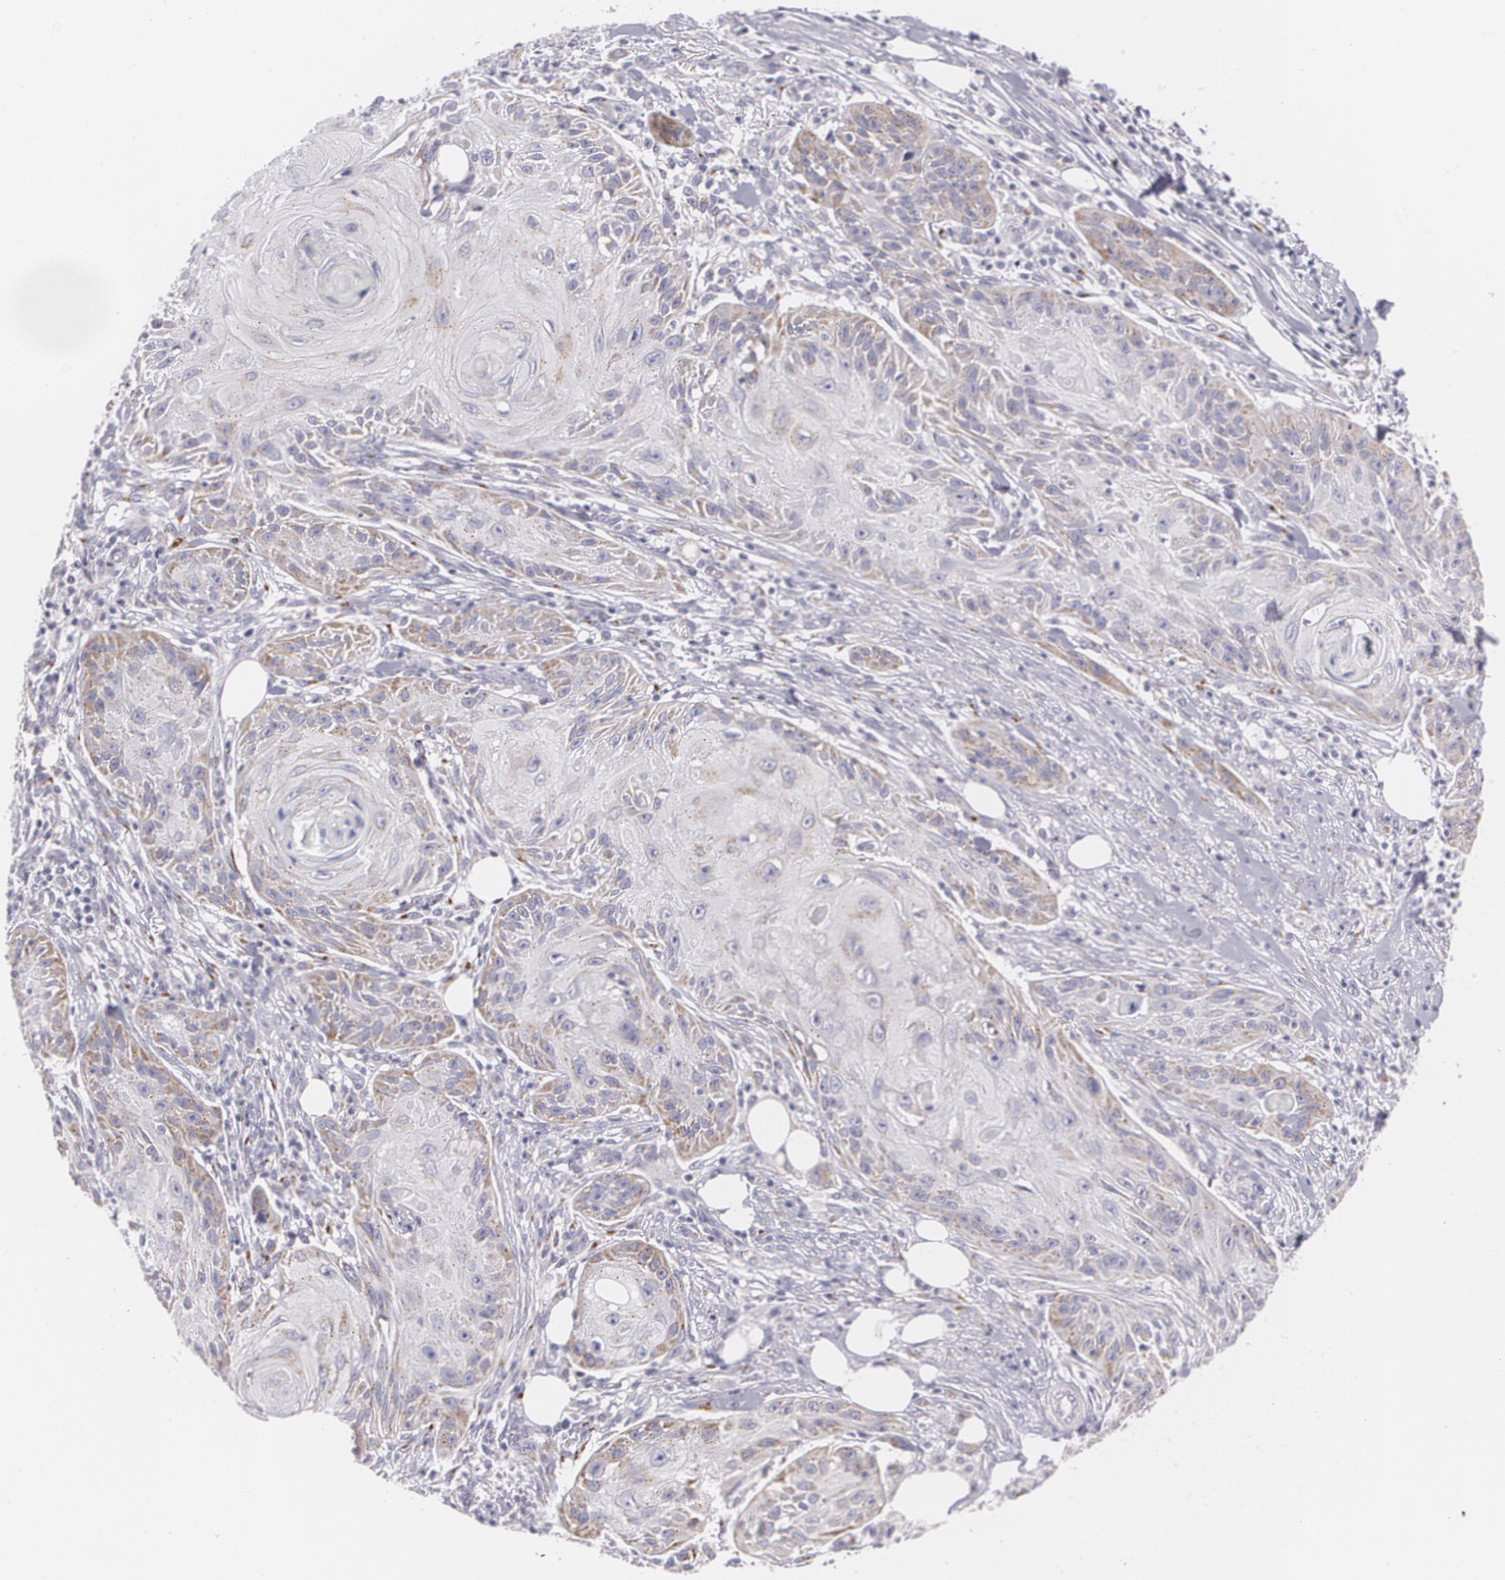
{"staining": {"intensity": "weak", "quantity": "25%-75%", "location": "cytoplasmic/membranous"}, "tissue": "skin cancer", "cell_type": "Tumor cells", "image_type": "cancer", "snomed": [{"axis": "morphology", "description": "Squamous cell carcinoma, NOS"}, {"axis": "topography", "description": "Skin"}], "caption": "IHC (DAB (3,3'-diaminobenzidine)) staining of human squamous cell carcinoma (skin) shows weak cytoplasmic/membranous protein staining in approximately 25%-75% of tumor cells.", "gene": "CILK1", "patient": {"sex": "female", "age": 88}}